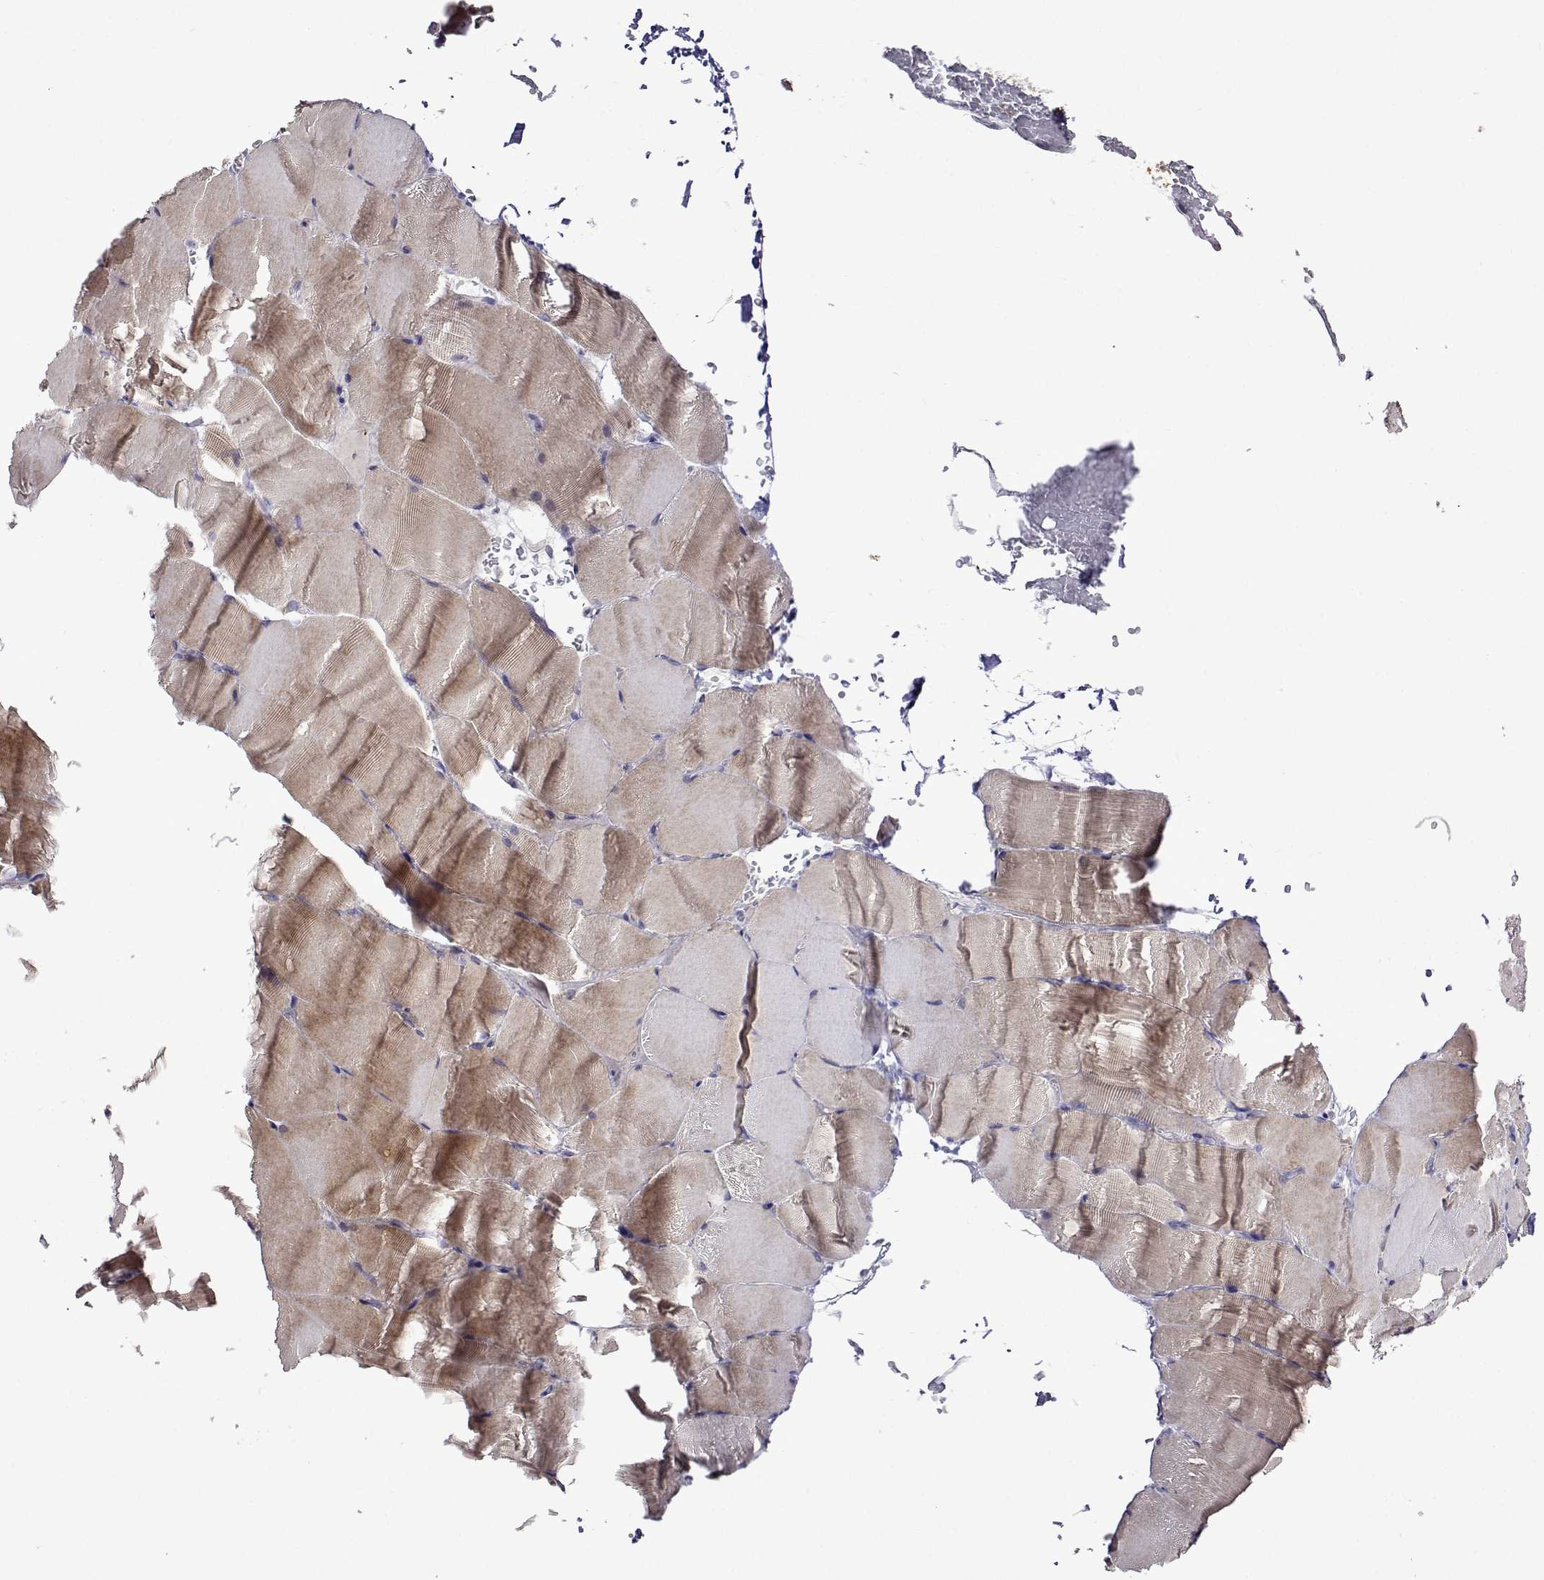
{"staining": {"intensity": "weak", "quantity": "25%-75%", "location": "cytoplasmic/membranous"}, "tissue": "skeletal muscle", "cell_type": "Myocytes", "image_type": "normal", "snomed": [{"axis": "morphology", "description": "Normal tissue, NOS"}, {"axis": "topography", "description": "Skeletal muscle"}], "caption": "Myocytes exhibit low levels of weak cytoplasmic/membranous staining in about 25%-75% of cells in normal skeletal muscle. Ihc stains the protein in brown and the nuclei are stained blue.", "gene": "SULT2A1", "patient": {"sex": "female", "age": 37}}